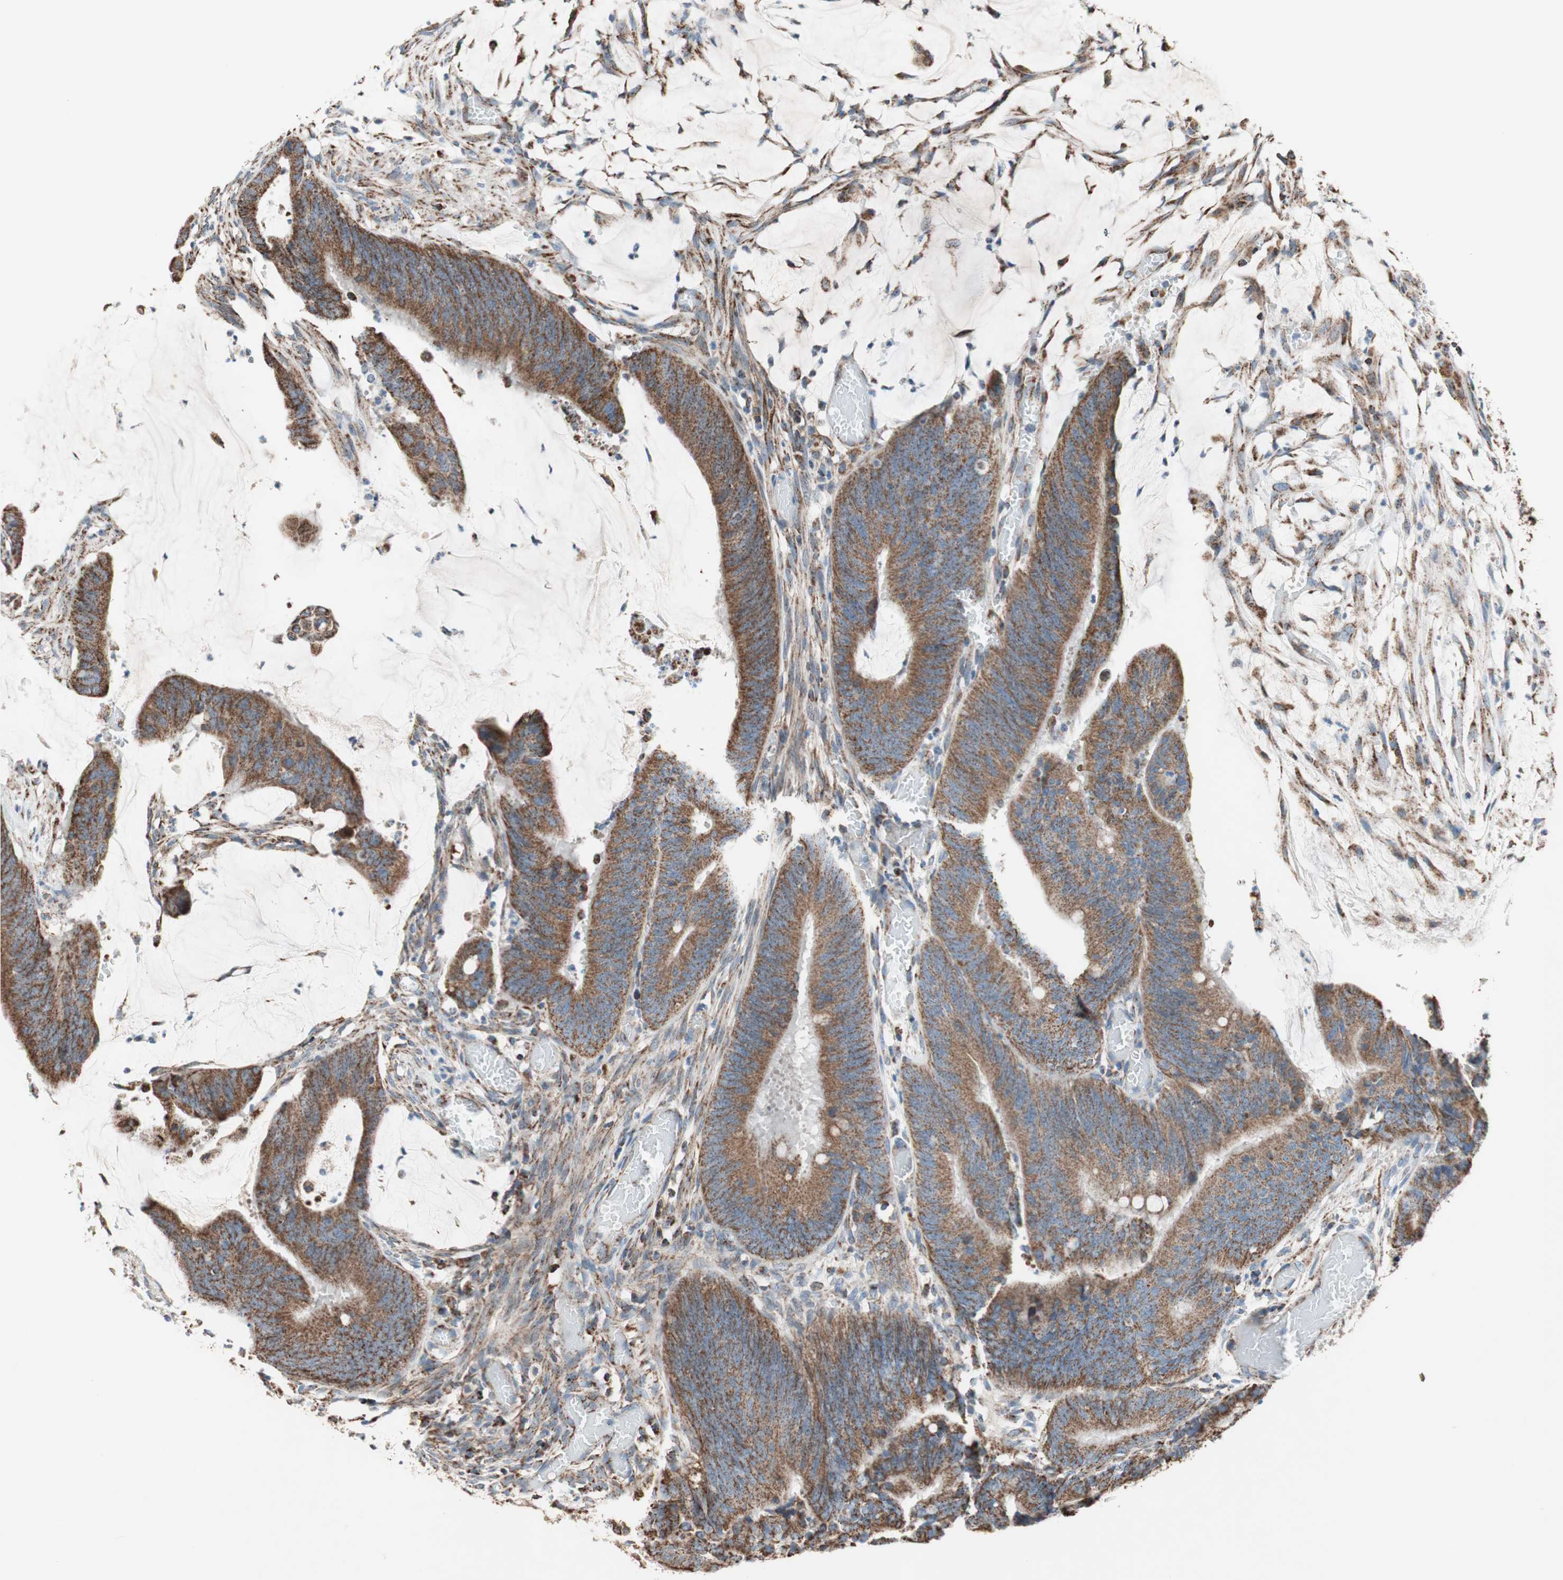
{"staining": {"intensity": "strong", "quantity": ">75%", "location": "cytoplasmic/membranous"}, "tissue": "colorectal cancer", "cell_type": "Tumor cells", "image_type": "cancer", "snomed": [{"axis": "morphology", "description": "Adenocarcinoma, NOS"}, {"axis": "topography", "description": "Rectum"}], "caption": "Colorectal cancer (adenocarcinoma) stained with DAB IHC displays high levels of strong cytoplasmic/membranous expression in about >75% of tumor cells. (DAB = brown stain, brightfield microscopy at high magnification).", "gene": "PCSK4", "patient": {"sex": "female", "age": 66}}